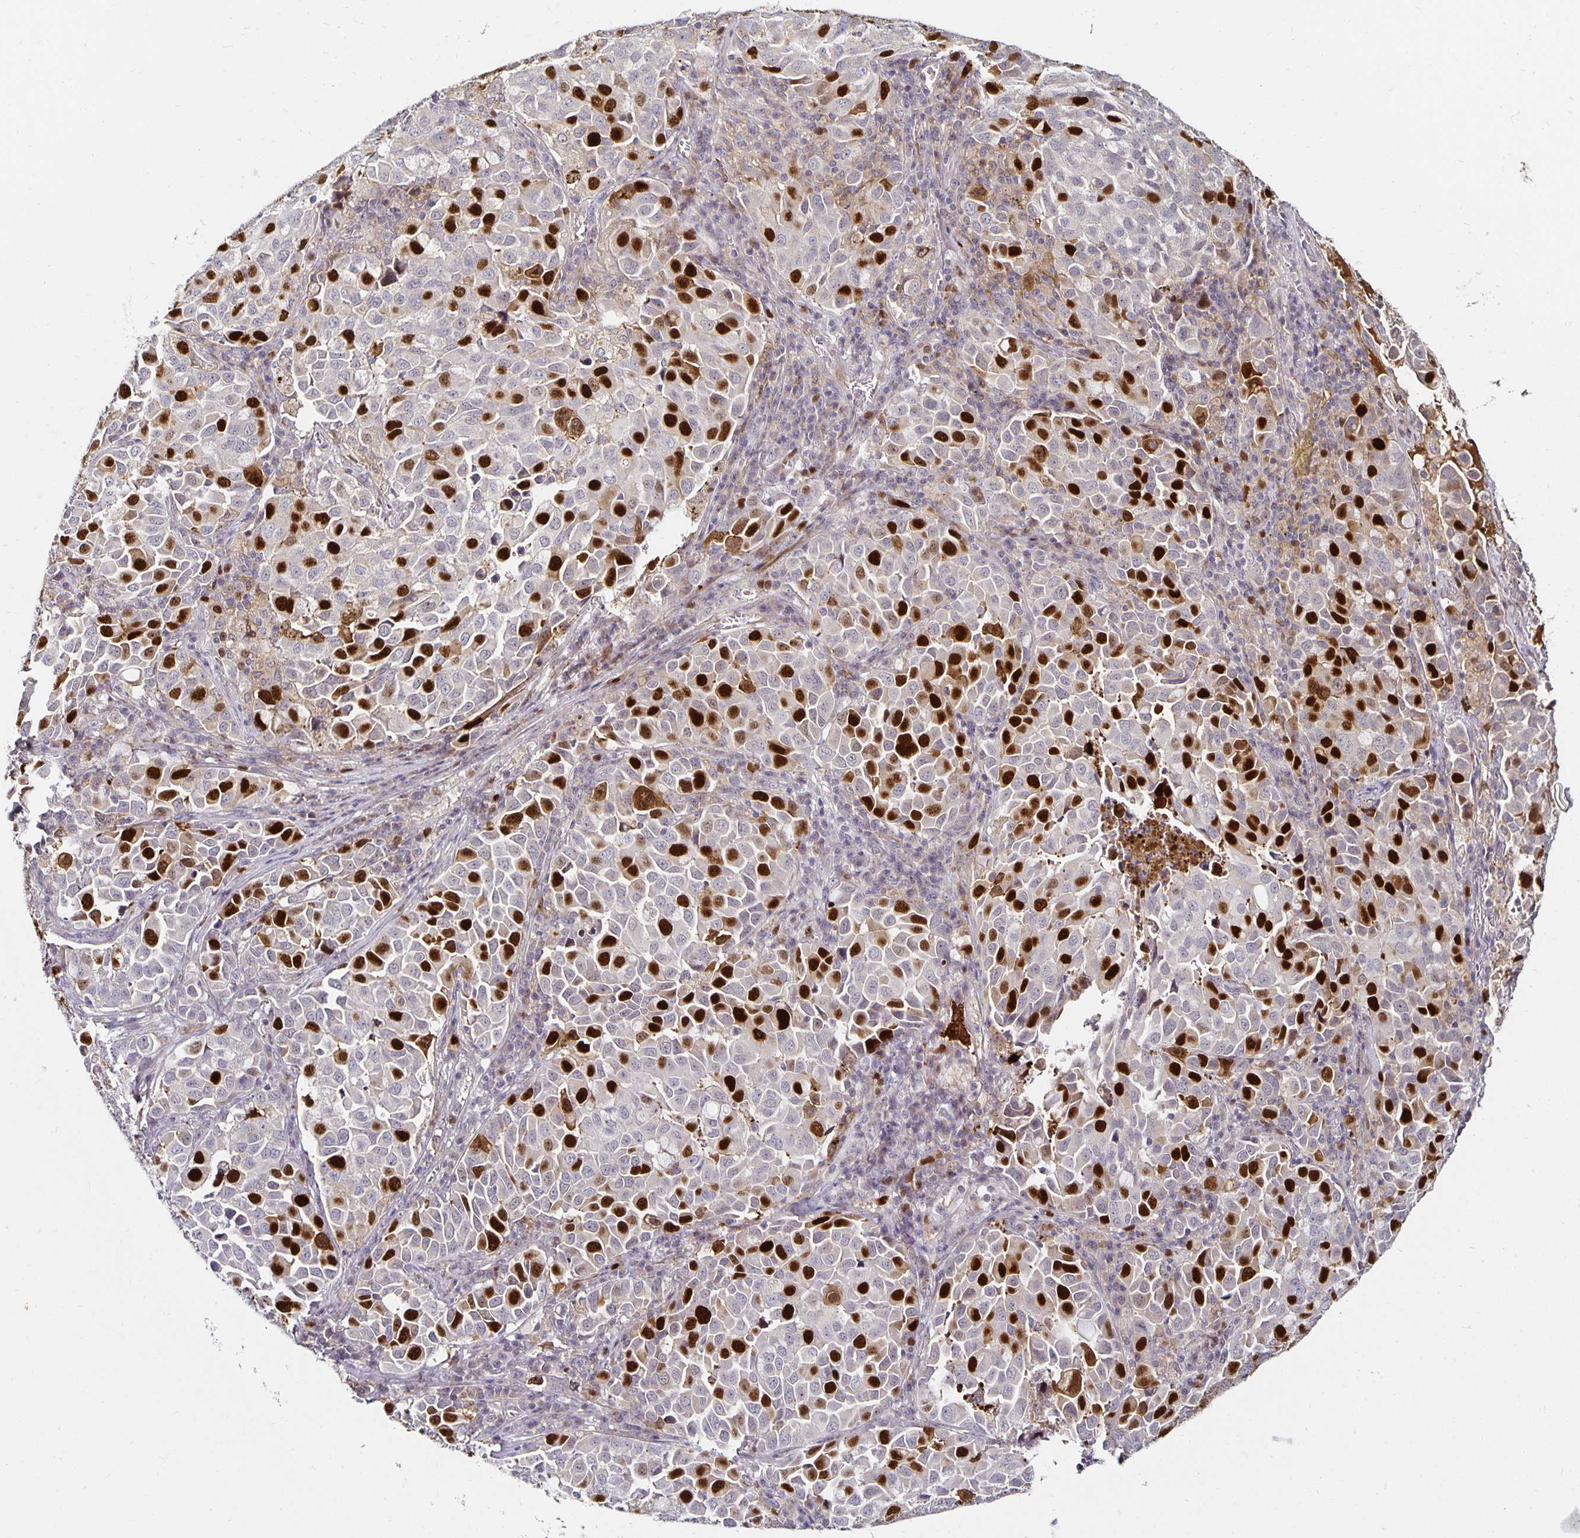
{"staining": {"intensity": "strong", "quantity": "25%-75%", "location": "nuclear"}, "tissue": "lung cancer", "cell_type": "Tumor cells", "image_type": "cancer", "snomed": [{"axis": "morphology", "description": "Adenocarcinoma, NOS"}, {"axis": "morphology", "description": "Adenocarcinoma, metastatic, NOS"}, {"axis": "topography", "description": "Lymph node"}, {"axis": "topography", "description": "Lung"}], "caption": "Lung adenocarcinoma stained for a protein reveals strong nuclear positivity in tumor cells.", "gene": "ANLN", "patient": {"sex": "female", "age": 65}}